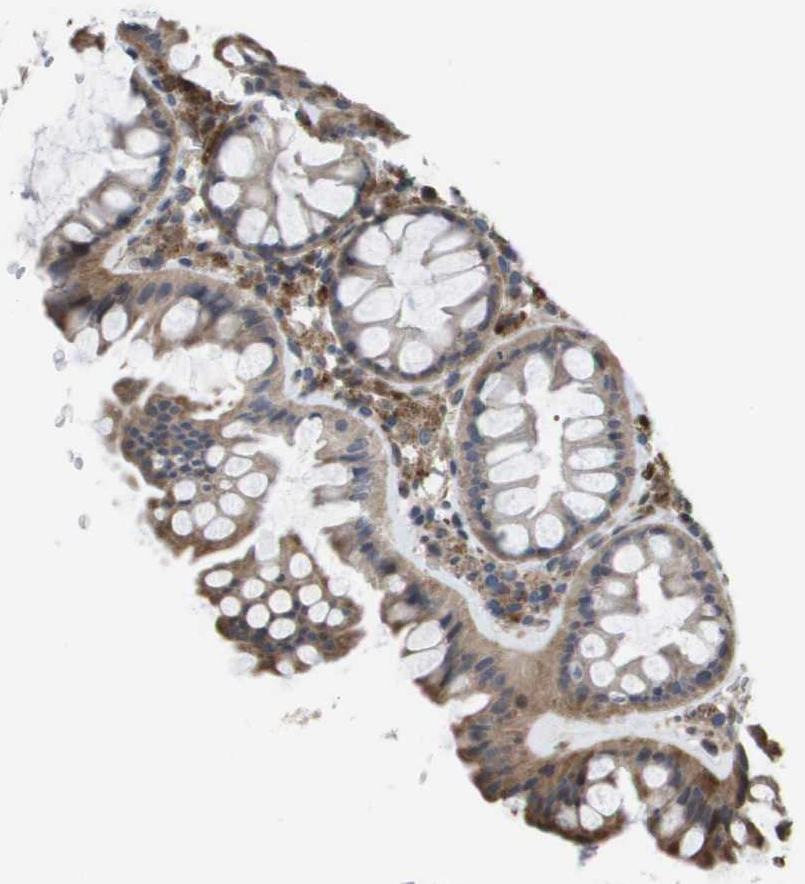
{"staining": {"intensity": "moderate", "quantity": ">75%", "location": "cytoplasmic/membranous"}, "tissue": "colon", "cell_type": "Endothelial cells", "image_type": "normal", "snomed": [{"axis": "morphology", "description": "Normal tissue, NOS"}, {"axis": "topography", "description": "Colon"}], "caption": "Immunohistochemistry of benign colon displays medium levels of moderate cytoplasmic/membranous staining in approximately >75% of endothelial cells.", "gene": "AXIN2", "patient": {"sex": "female", "age": 55}}